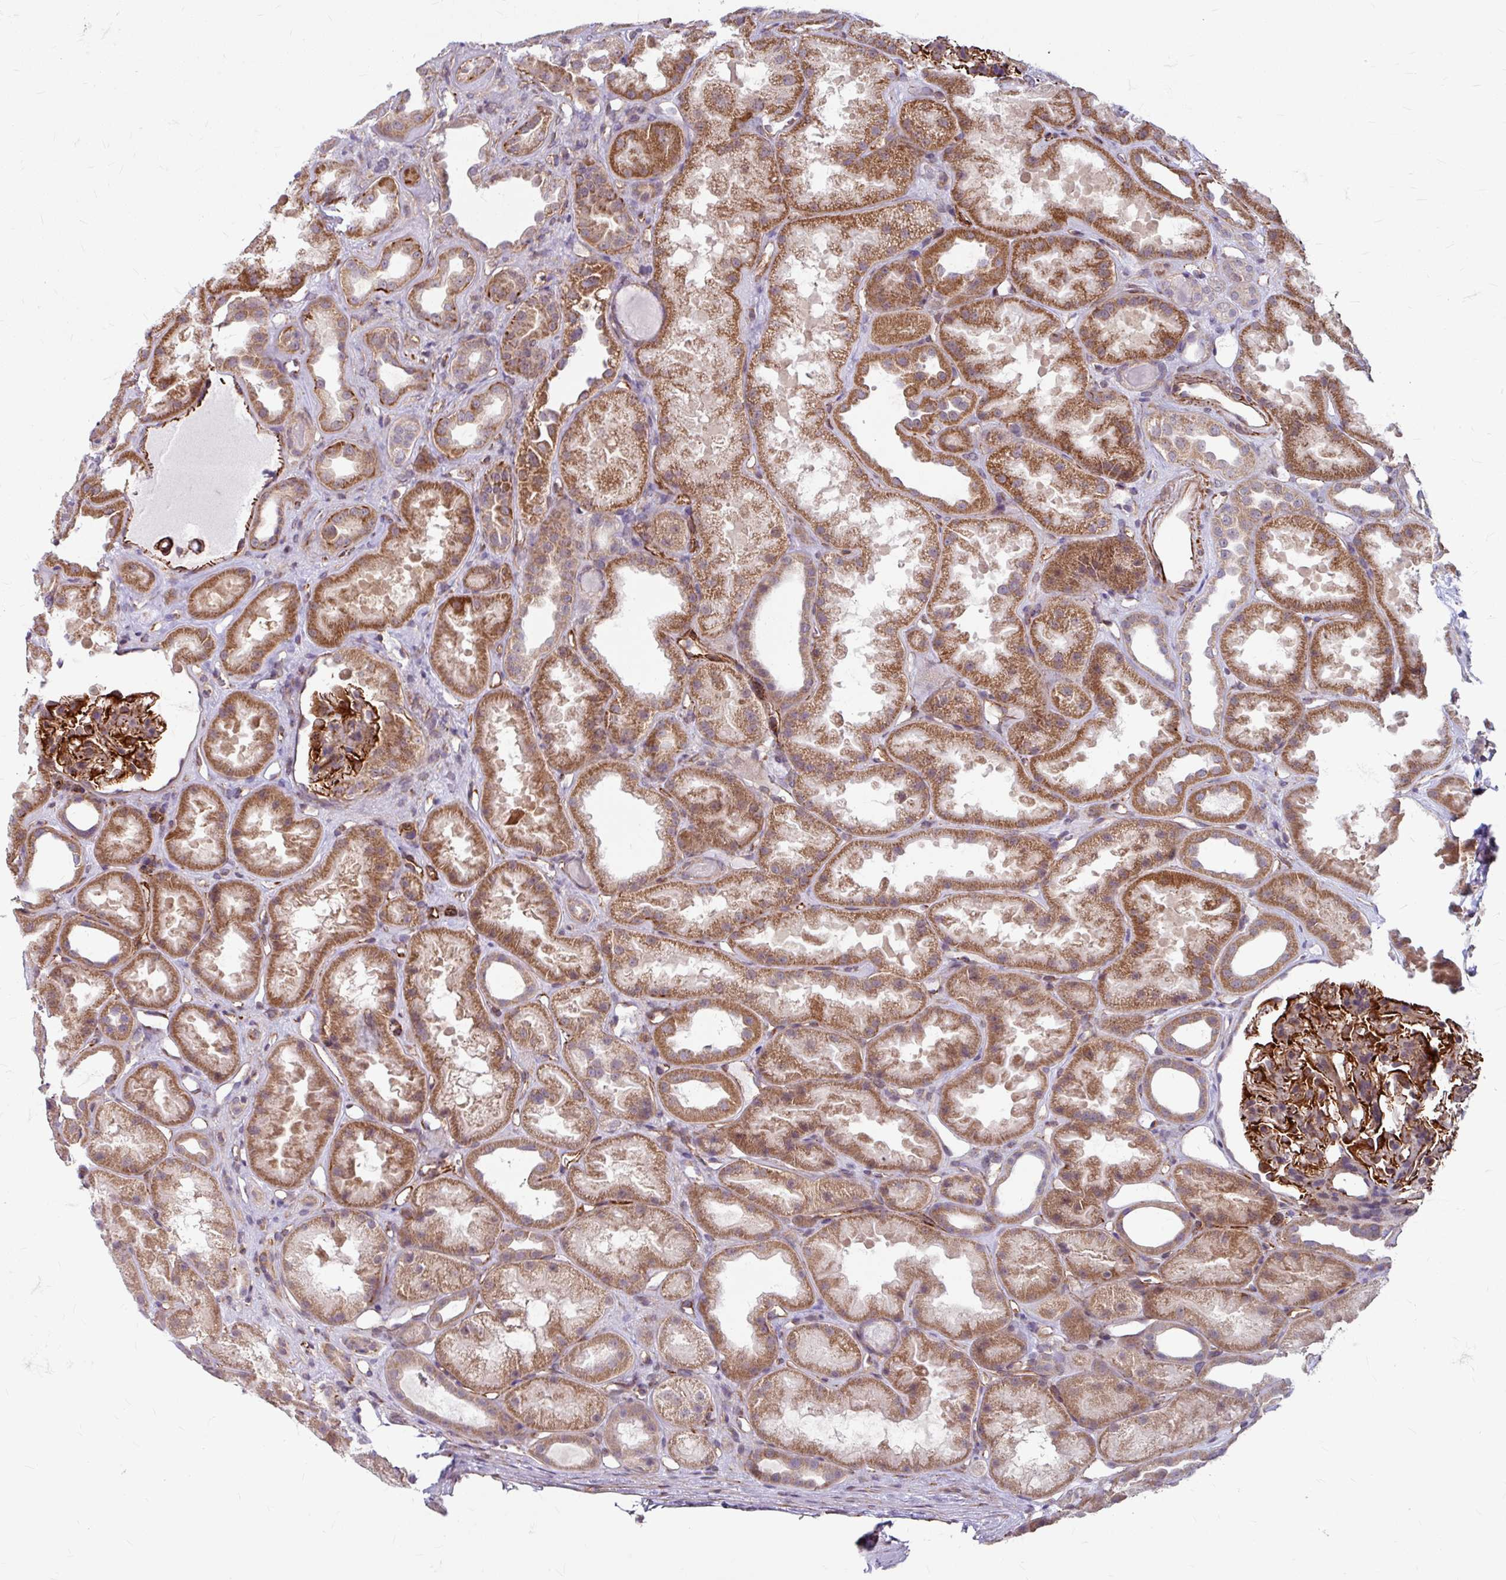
{"staining": {"intensity": "moderate", "quantity": ">75%", "location": "cytoplasmic/membranous"}, "tissue": "kidney", "cell_type": "Cells in glomeruli", "image_type": "normal", "snomed": [{"axis": "morphology", "description": "Normal tissue, NOS"}, {"axis": "topography", "description": "Kidney"}], "caption": "Protein staining of unremarkable kidney demonstrates moderate cytoplasmic/membranous staining in approximately >75% of cells in glomeruli.", "gene": "DAAM2", "patient": {"sex": "male", "age": 61}}